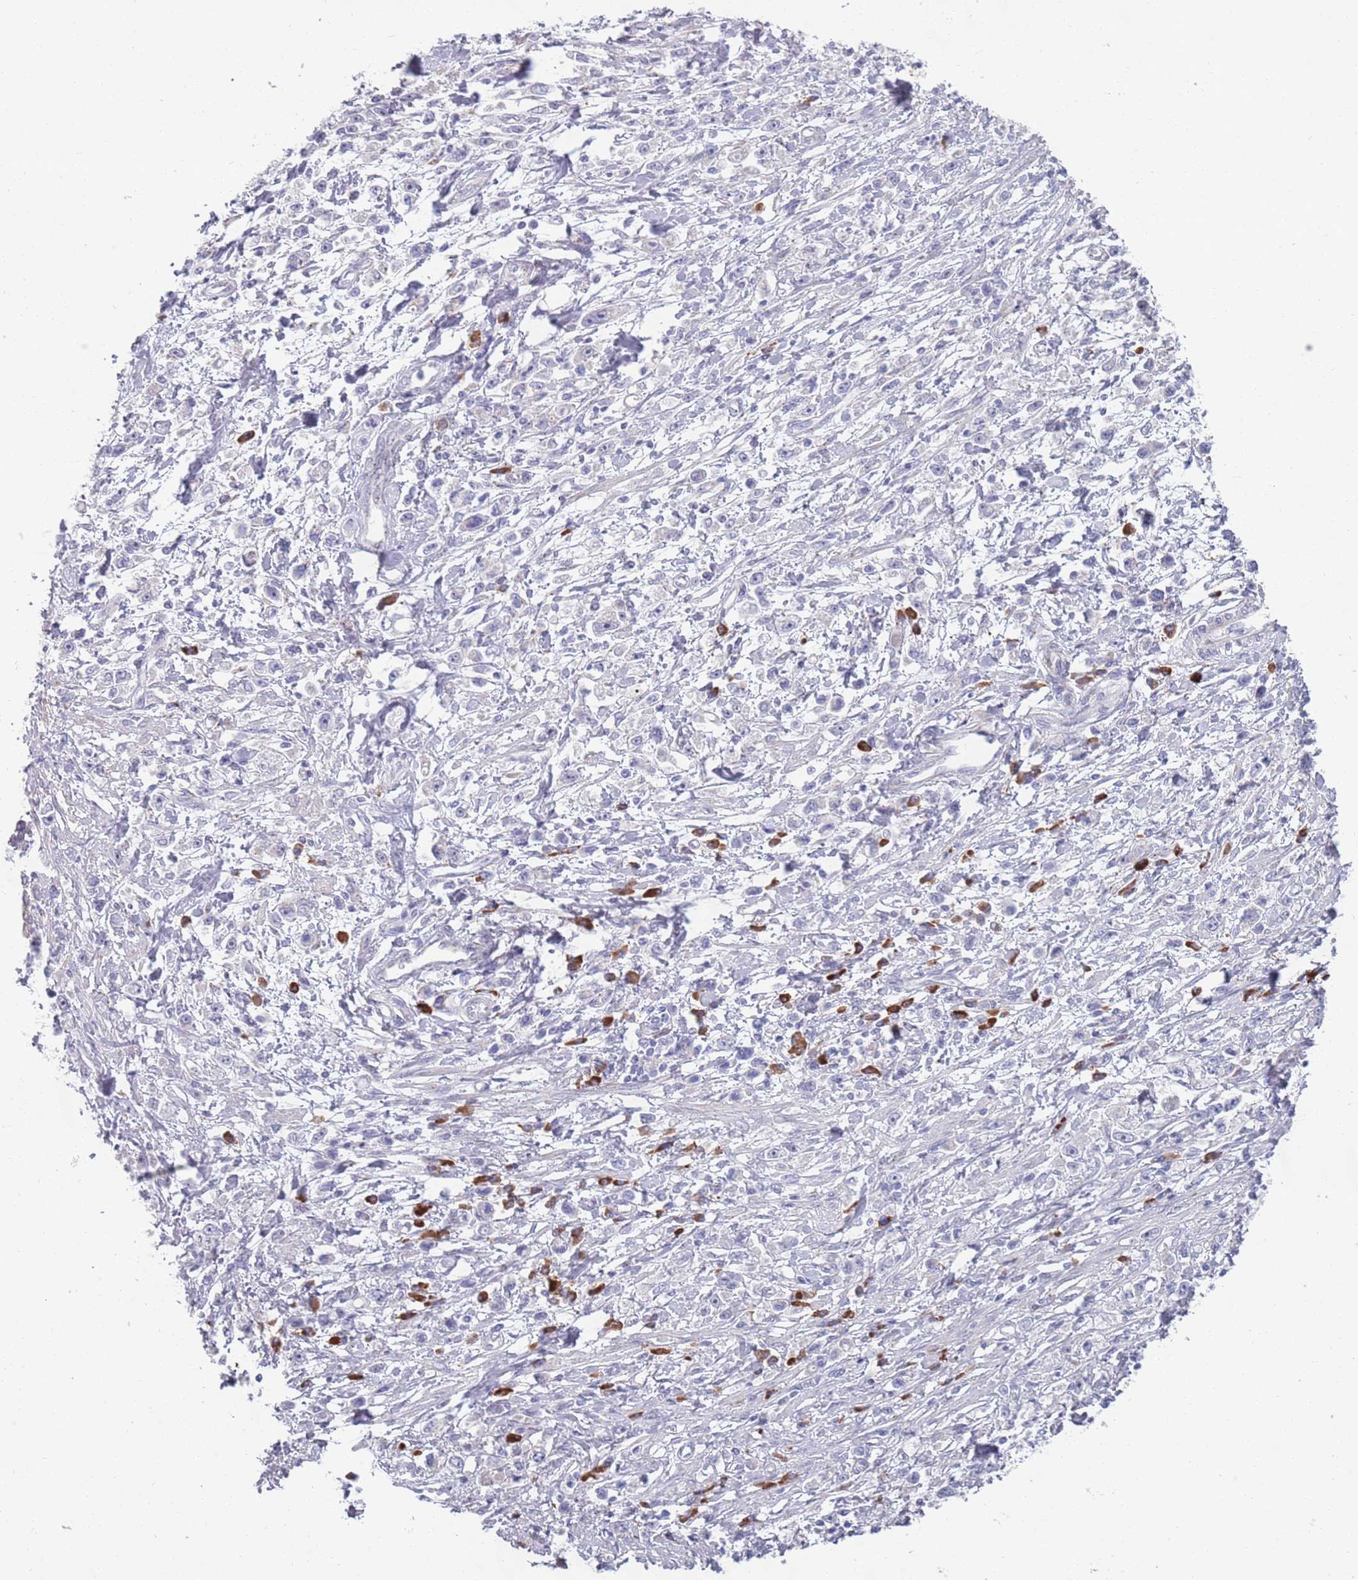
{"staining": {"intensity": "negative", "quantity": "none", "location": "none"}, "tissue": "stomach cancer", "cell_type": "Tumor cells", "image_type": "cancer", "snomed": [{"axis": "morphology", "description": "Adenocarcinoma, NOS"}, {"axis": "topography", "description": "Stomach"}], "caption": "Stomach adenocarcinoma was stained to show a protein in brown. There is no significant expression in tumor cells.", "gene": "LTB", "patient": {"sex": "female", "age": 59}}